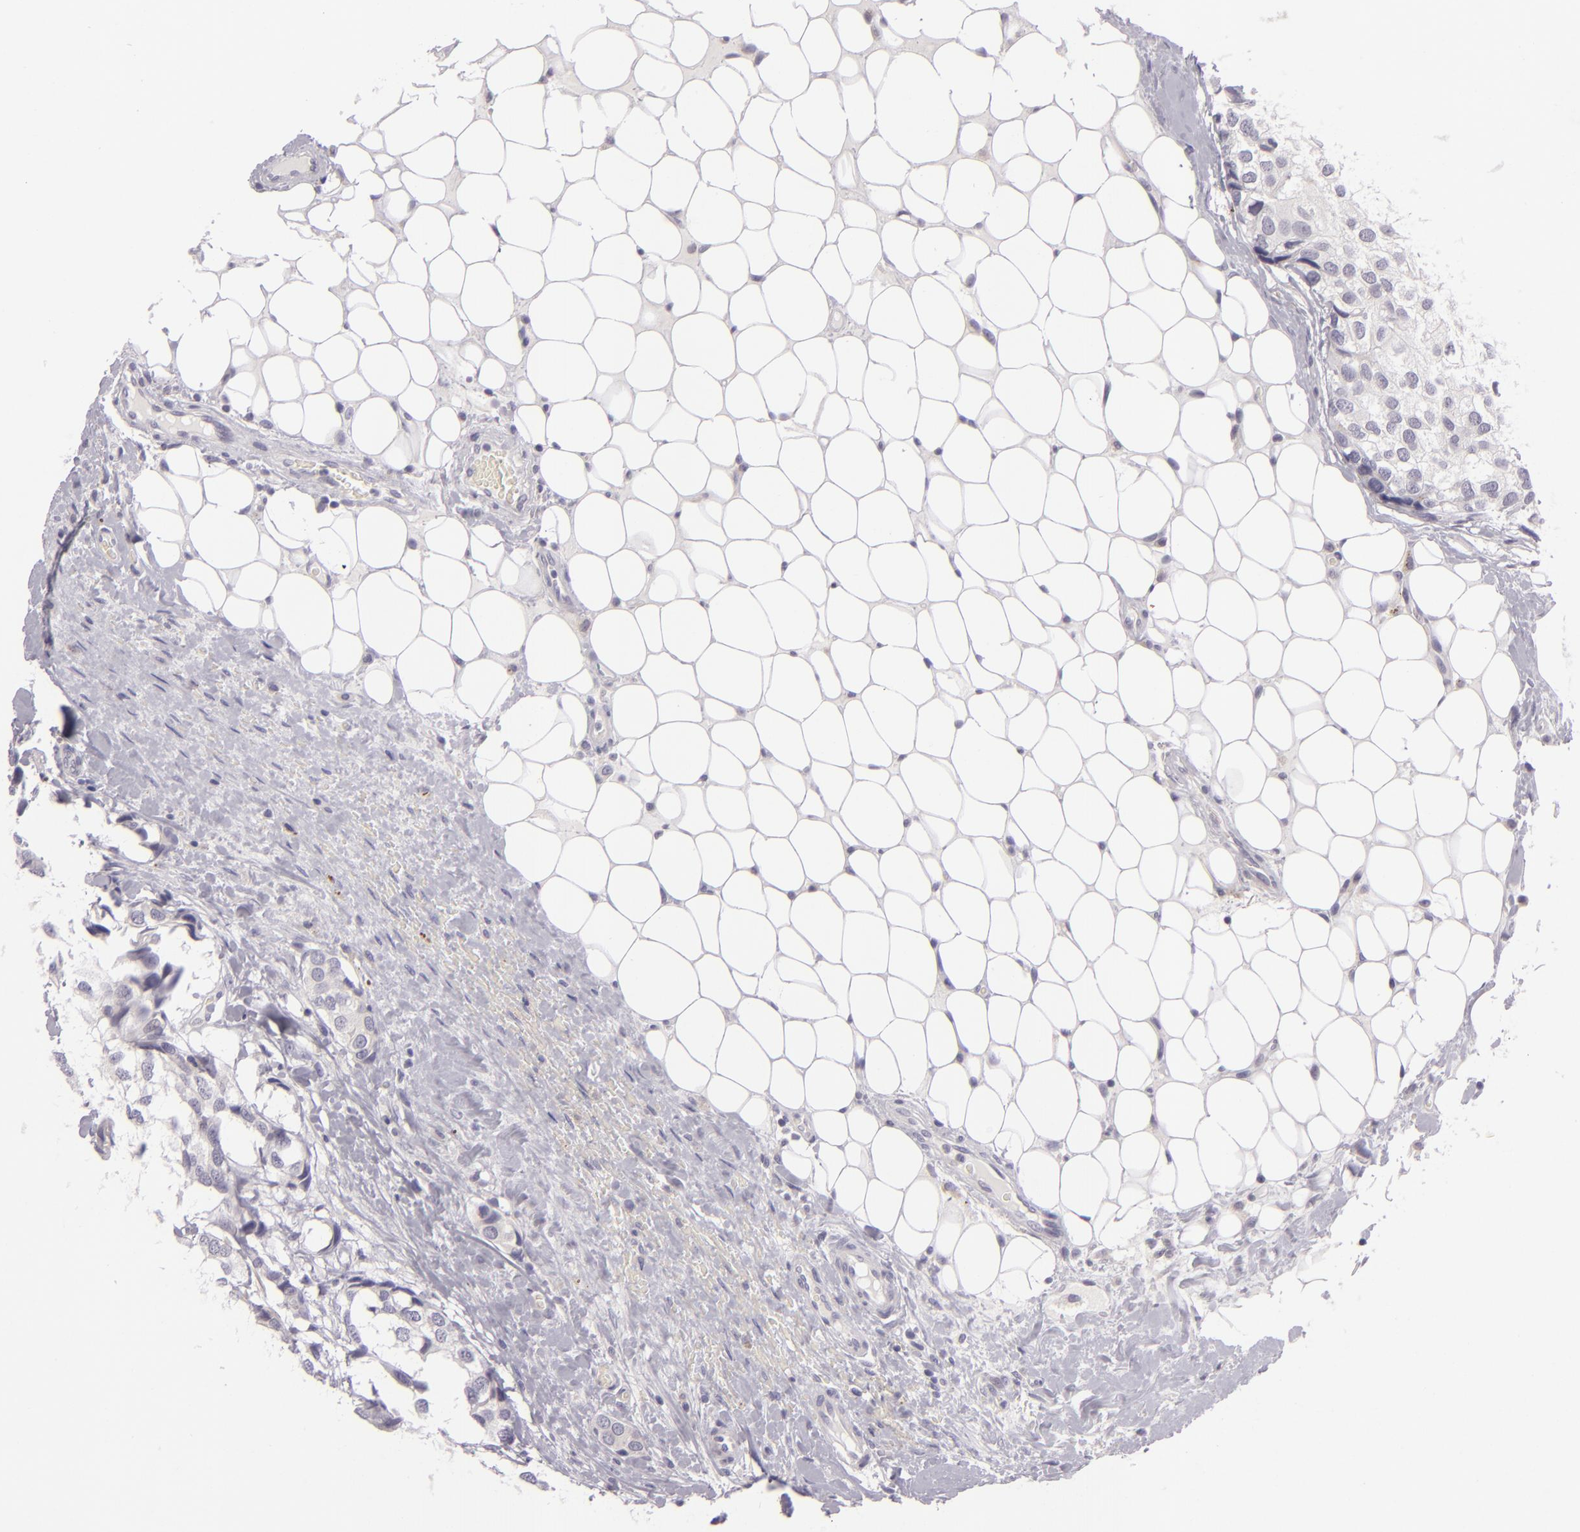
{"staining": {"intensity": "negative", "quantity": "none", "location": "none"}, "tissue": "breast cancer", "cell_type": "Tumor cells", "image_type": "cancer", "snomed": [{"axis": "morphology", "description": "Duct carcinoma"}, {"axis": "topography", "description": "Breast"}], "caption": "An immunohistochemistry photomicrograph of intraductal carcinoma (breast) is shown. There is no staining in tumor cells of intraductal carcinoma (breast).", "gene": "EGFL6", "patient": {"sex": "female", "age": 68}}